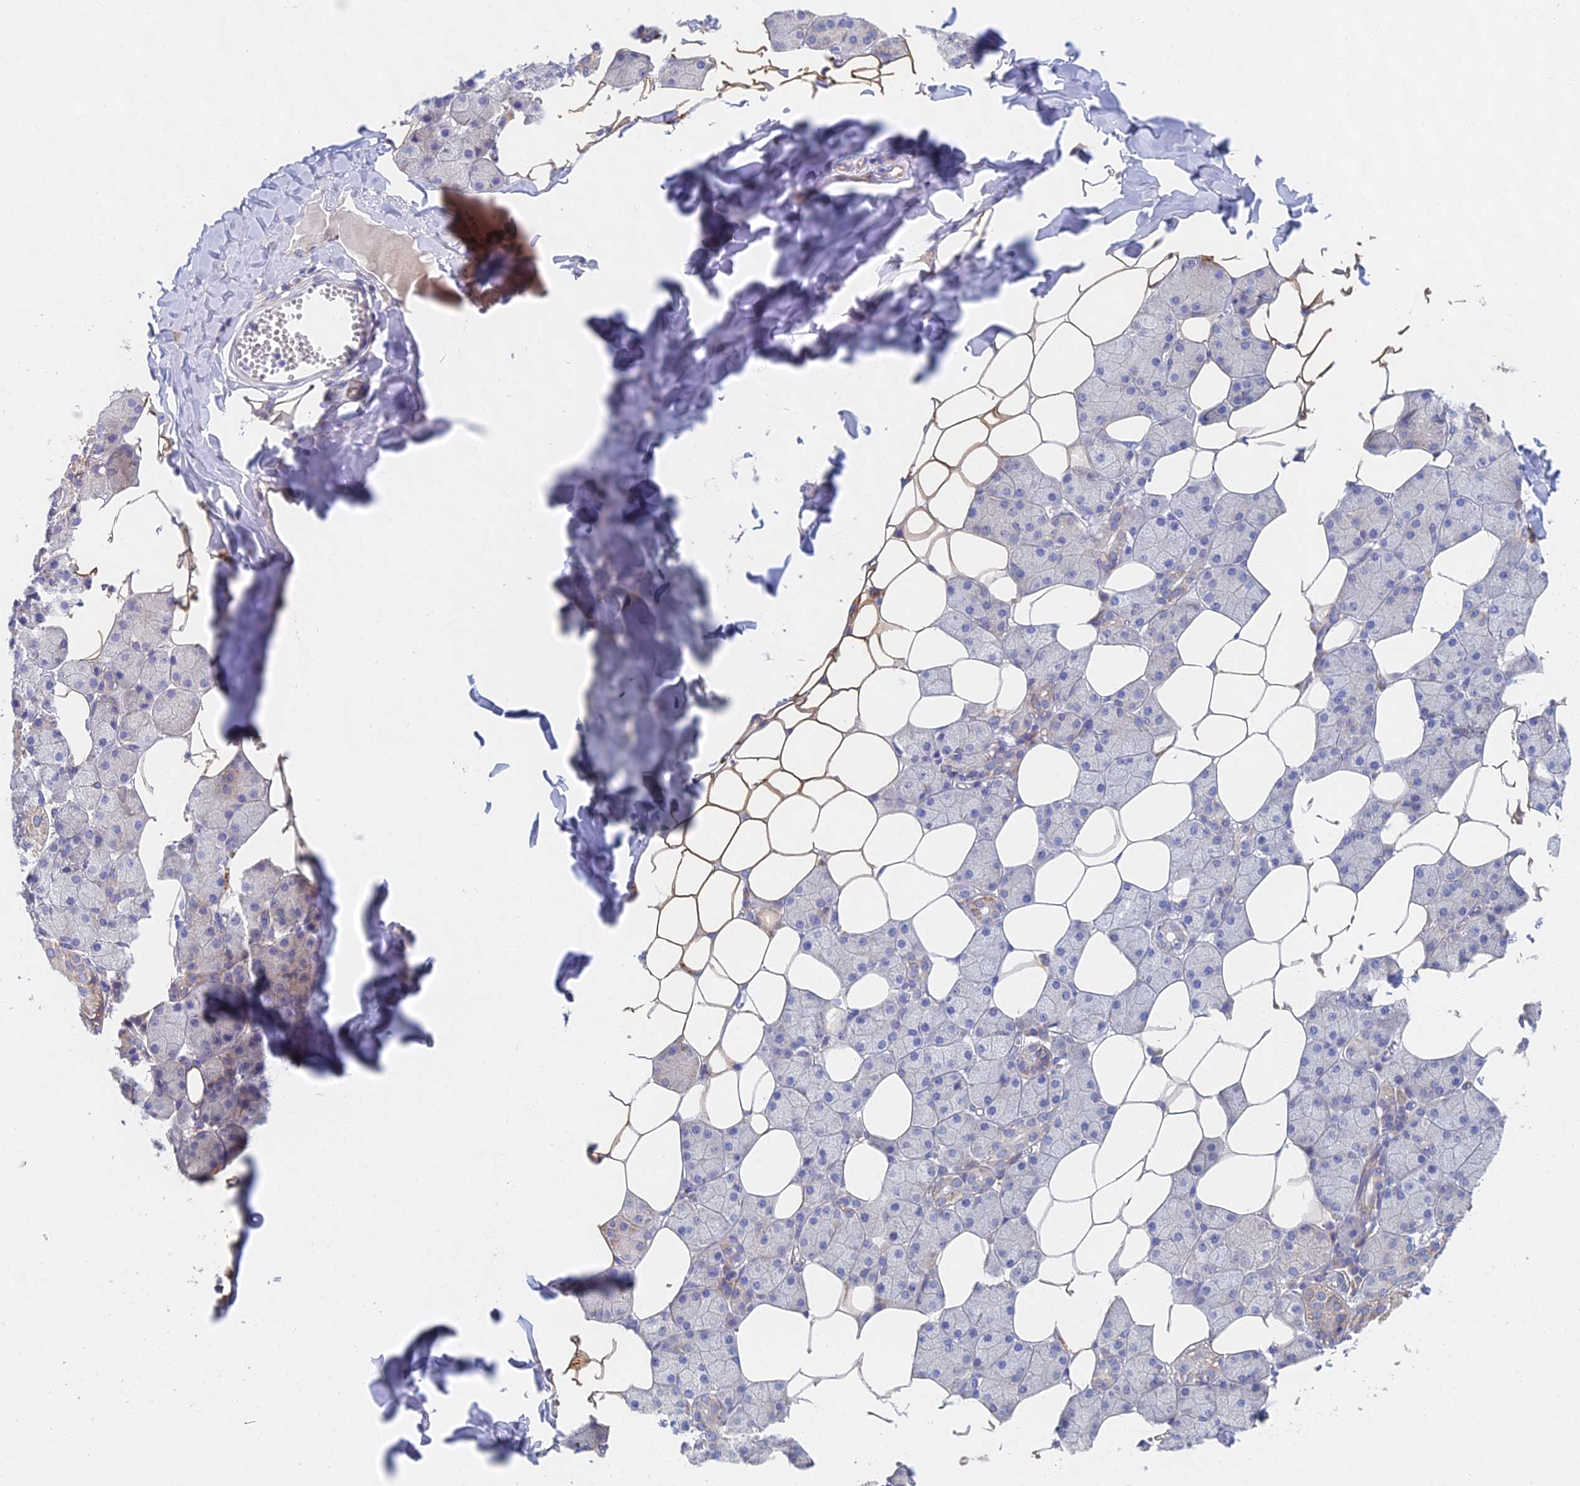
{"staining": {"intensity": "moderate", "quantity": "<25%", "location": "cytoplasmic/membranous"}, "tissue": "salivary gland", "cell_type": "Glandular cells", "image_type": "normal", "snomed": [{"axis": "morphology", "description": "Normal tissue, NOS"}, {"axis": "topography", "description": "Salivary gland"}], "caption": "Protein expression analysis of normal salivary gland displays moderate cytoplasmic/membranous expression in about <25% of glandular cells. The protein of interest is shown in brown color, while the nuclei are stained blue.", "gene": "ELOF1", "patient": {"sex": "female", "age": 33}}